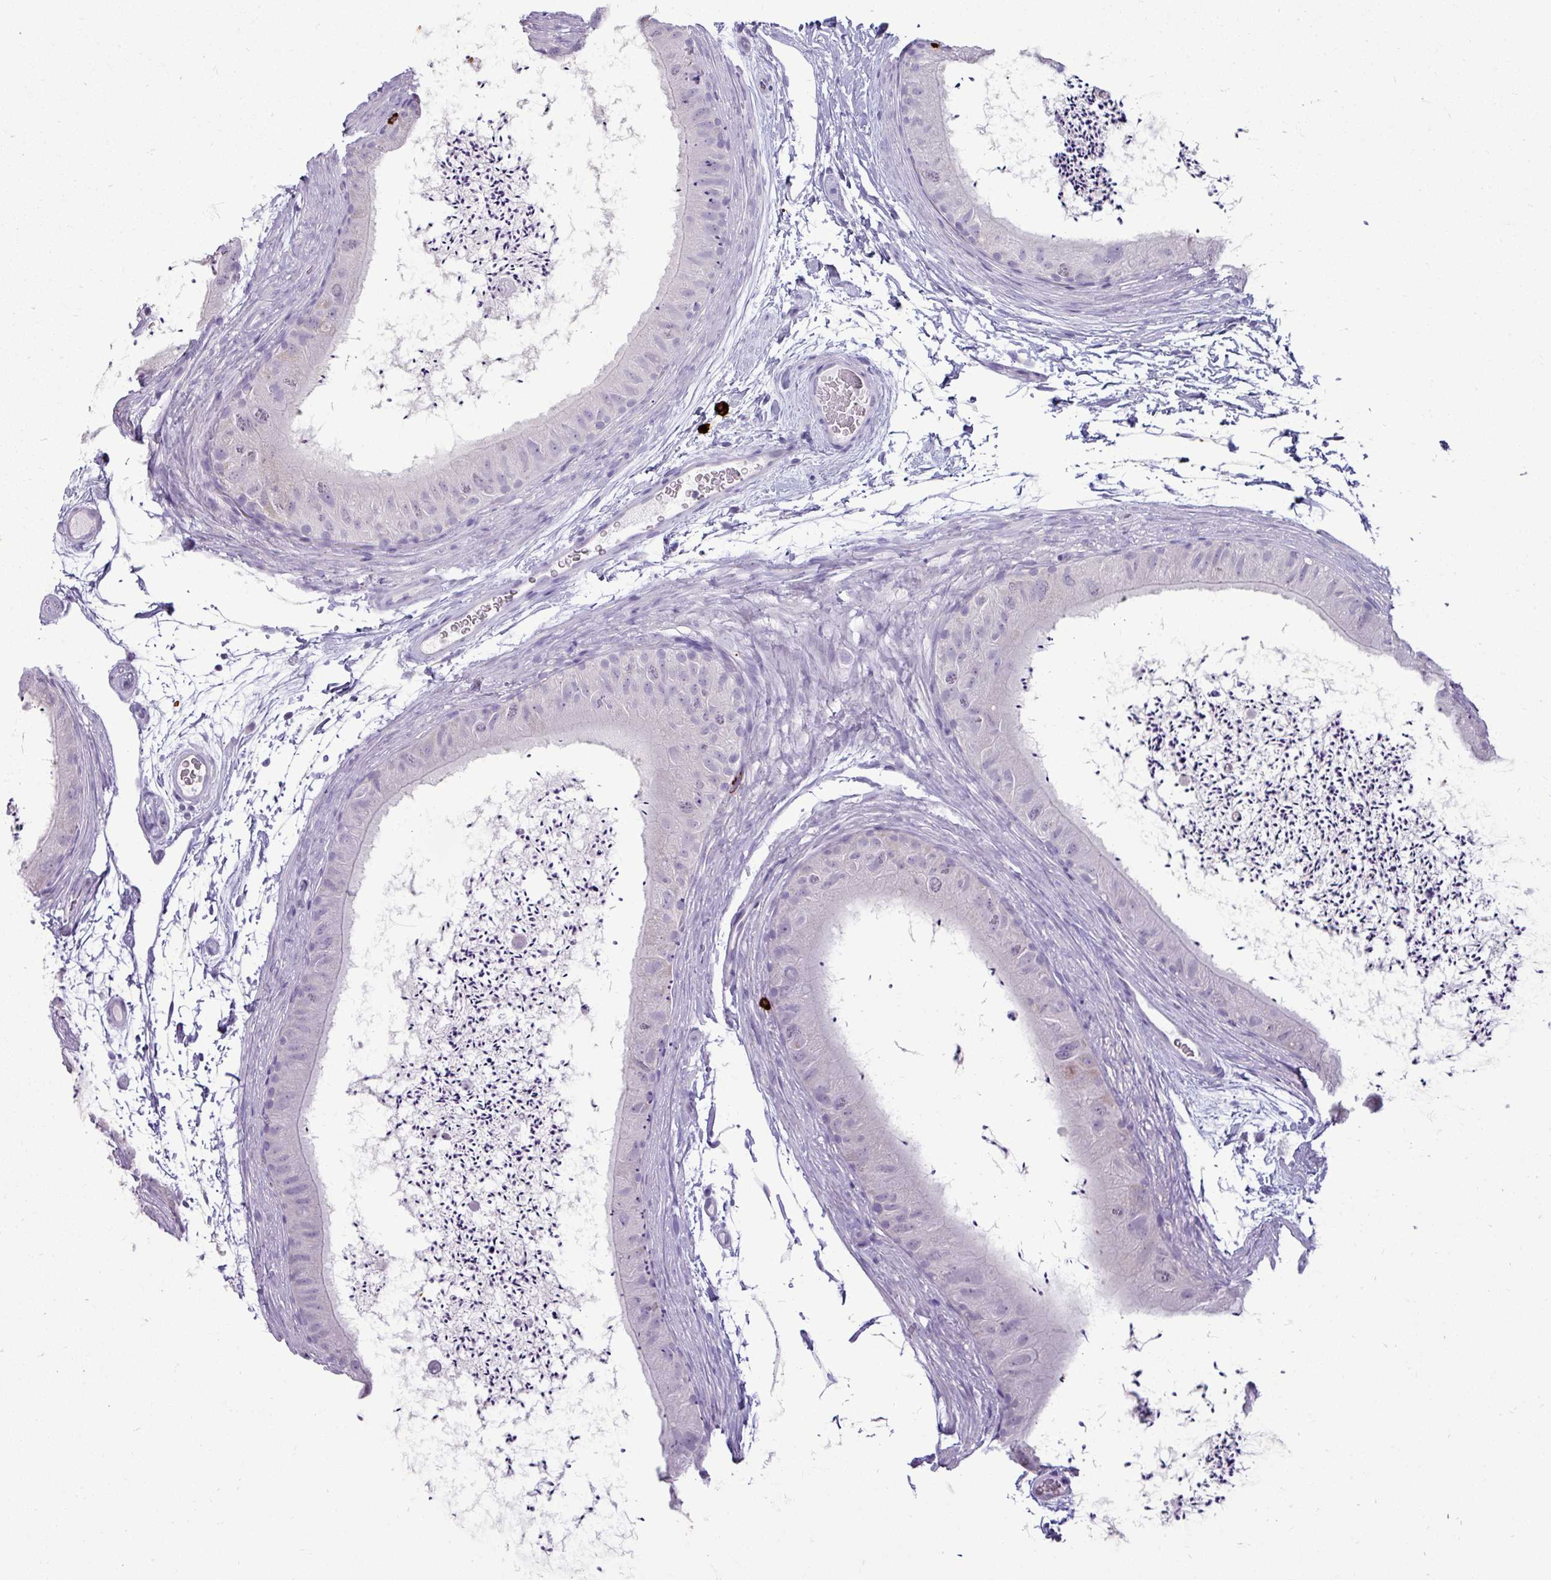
{"staining": {"intensity": "negative", "quantity": "none", "location": "none"}, "tissue": "epididymis", "cell_type": "Glandular cells", "image_type": "normal", "snomed": [{"axis": "morphology", "description": "Normal tissue, NOS"}, {"axis": "topography", "description": "Epididymis"}], "caption": "The photomicrograph demonstrates no significant positivity in glandular cells of epididymis.", "gene": "TRIM39", "patient": {"sex": "male", "age": 50}}